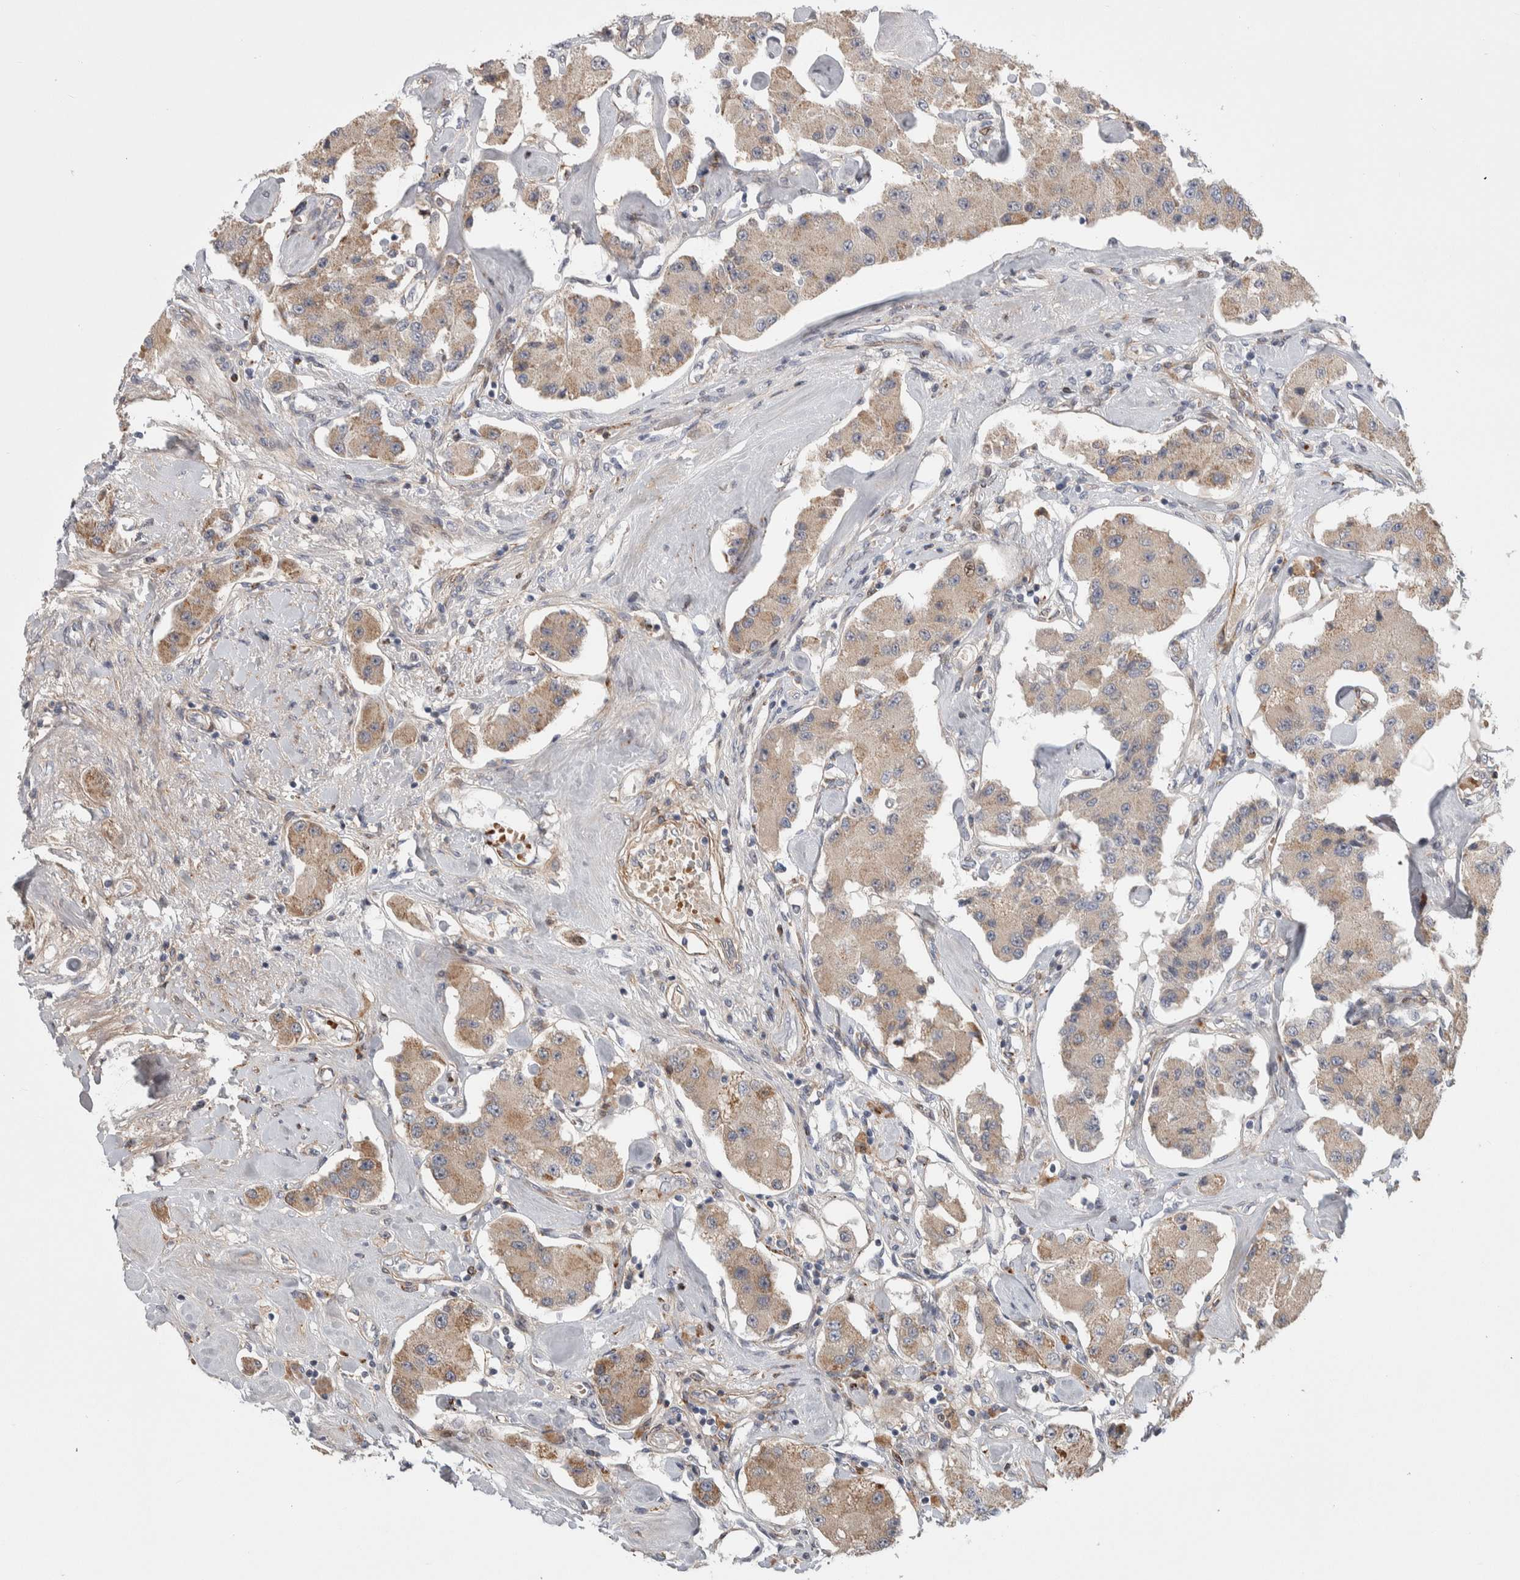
{"staining": {"intensity": "weak", "quantity": ">75%", "location": "cytoplasmic/membranous"}, "tissue": "carcinoid", "cell_type": "Tumor cells", "image_type": "cancer", "snomed": [{"axis": "morphology", "description": "Carcinoid, malignant, NOS"}, {"axis": "topography", "description": "Pancreas"}], "caption": "Carcinoid (malignant) stained with a protein marker exhibits weak staining in tumor cells.", "gene": "PSMG3", "patient": {"sex": "male", "age": 41}}